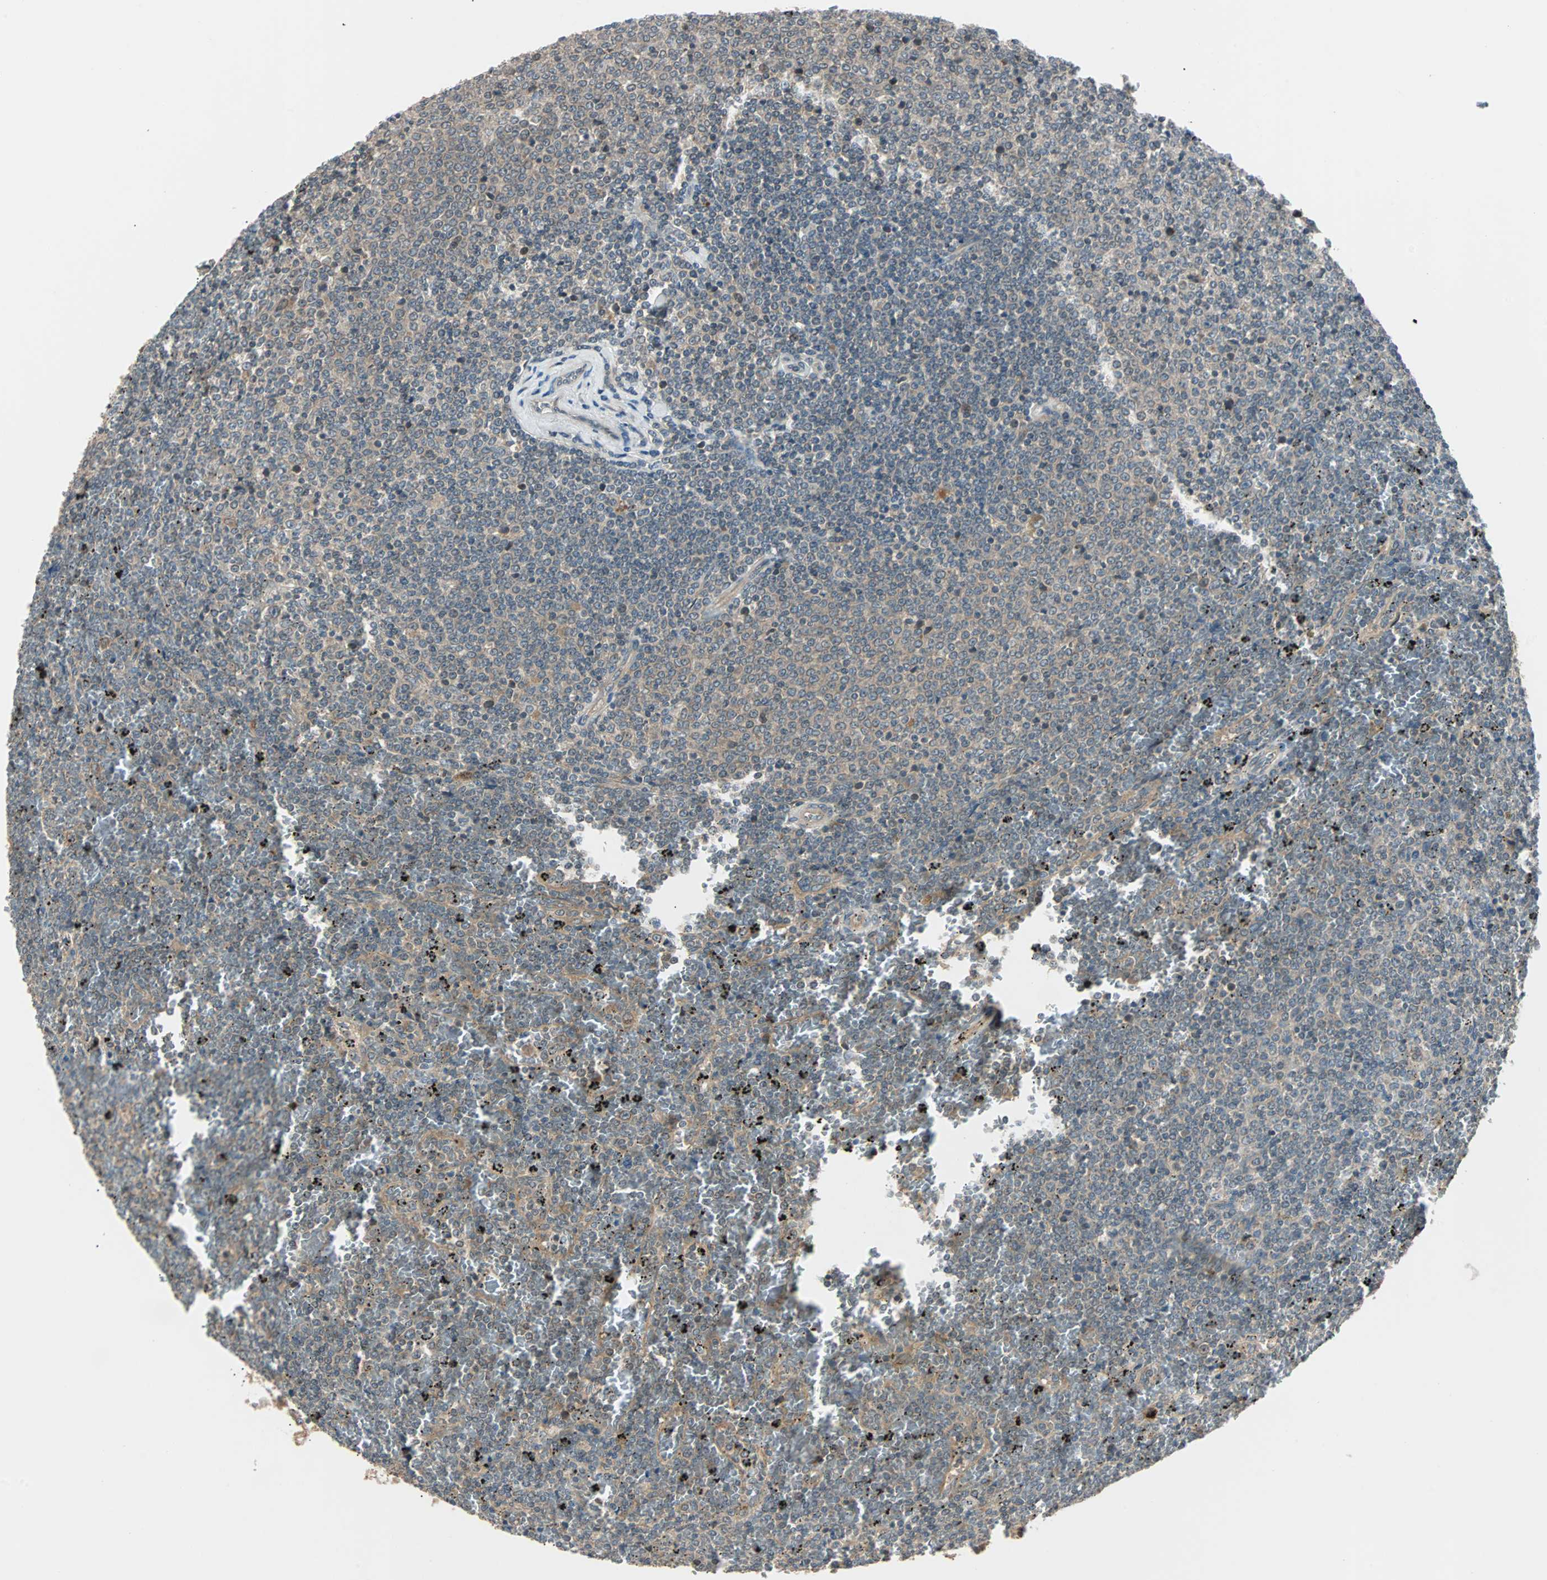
{"staining": {"intensity": "negative", "quantity": "none", "location": "none"}, "tissue": "lymphoma", "cell_type": "Tumor cells", "image_type": "cancer", "snomed": [{"axis": "morphology", "description": "Malignant lymphoma, non-Hodgkin's type, Low grade"}, {"axis": "topography", "description": "Spleen"}], "caption": "Tumor cells show no significant positivity in low-grade malignant lymphoma, non-Hodgkin's type.", "gene": "ARF1", "patient": {"sex": "female", "age": 77}}